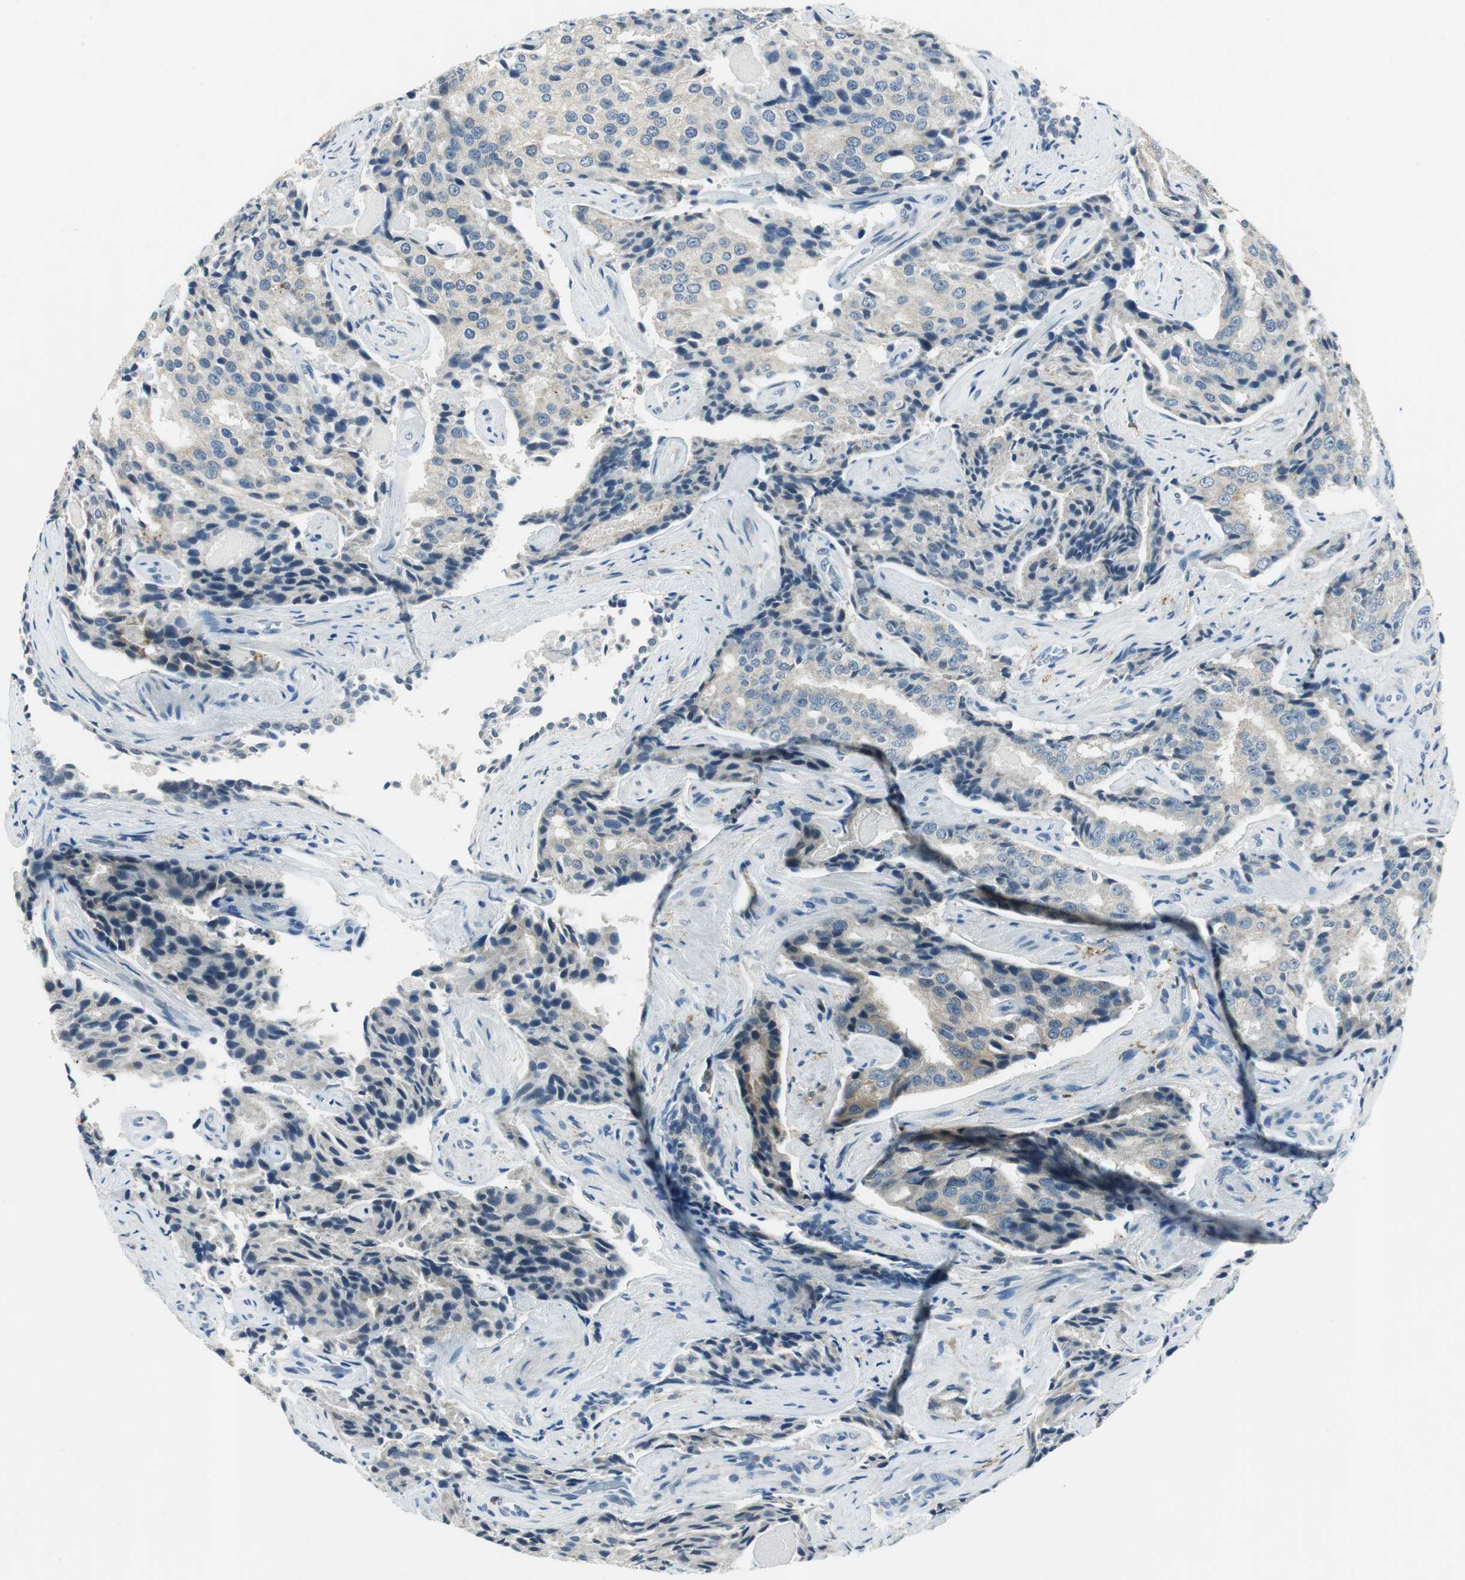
{"staining": {"intensity": "negative", "quantity": "none", "location": "none"}, "tissue": "prostate cancer", "cell_type": "Tumor cells", "image_type": "cancer", "snomed": [{"axis": "morphology", "description": "Adenocarcinoma, High grade"}, {"axis": "topography", "description": "Prostate"}], "caption": "DAB (3,3'-diaminobenzidine) immunohistochemical staining of prostate adenocarcinoma (high-grade) demonstrates no significant staining in tumor cells. Nuclei are stained in blue.", "gene": "ME1", "patient": {"sex": "male", "age": 58}}